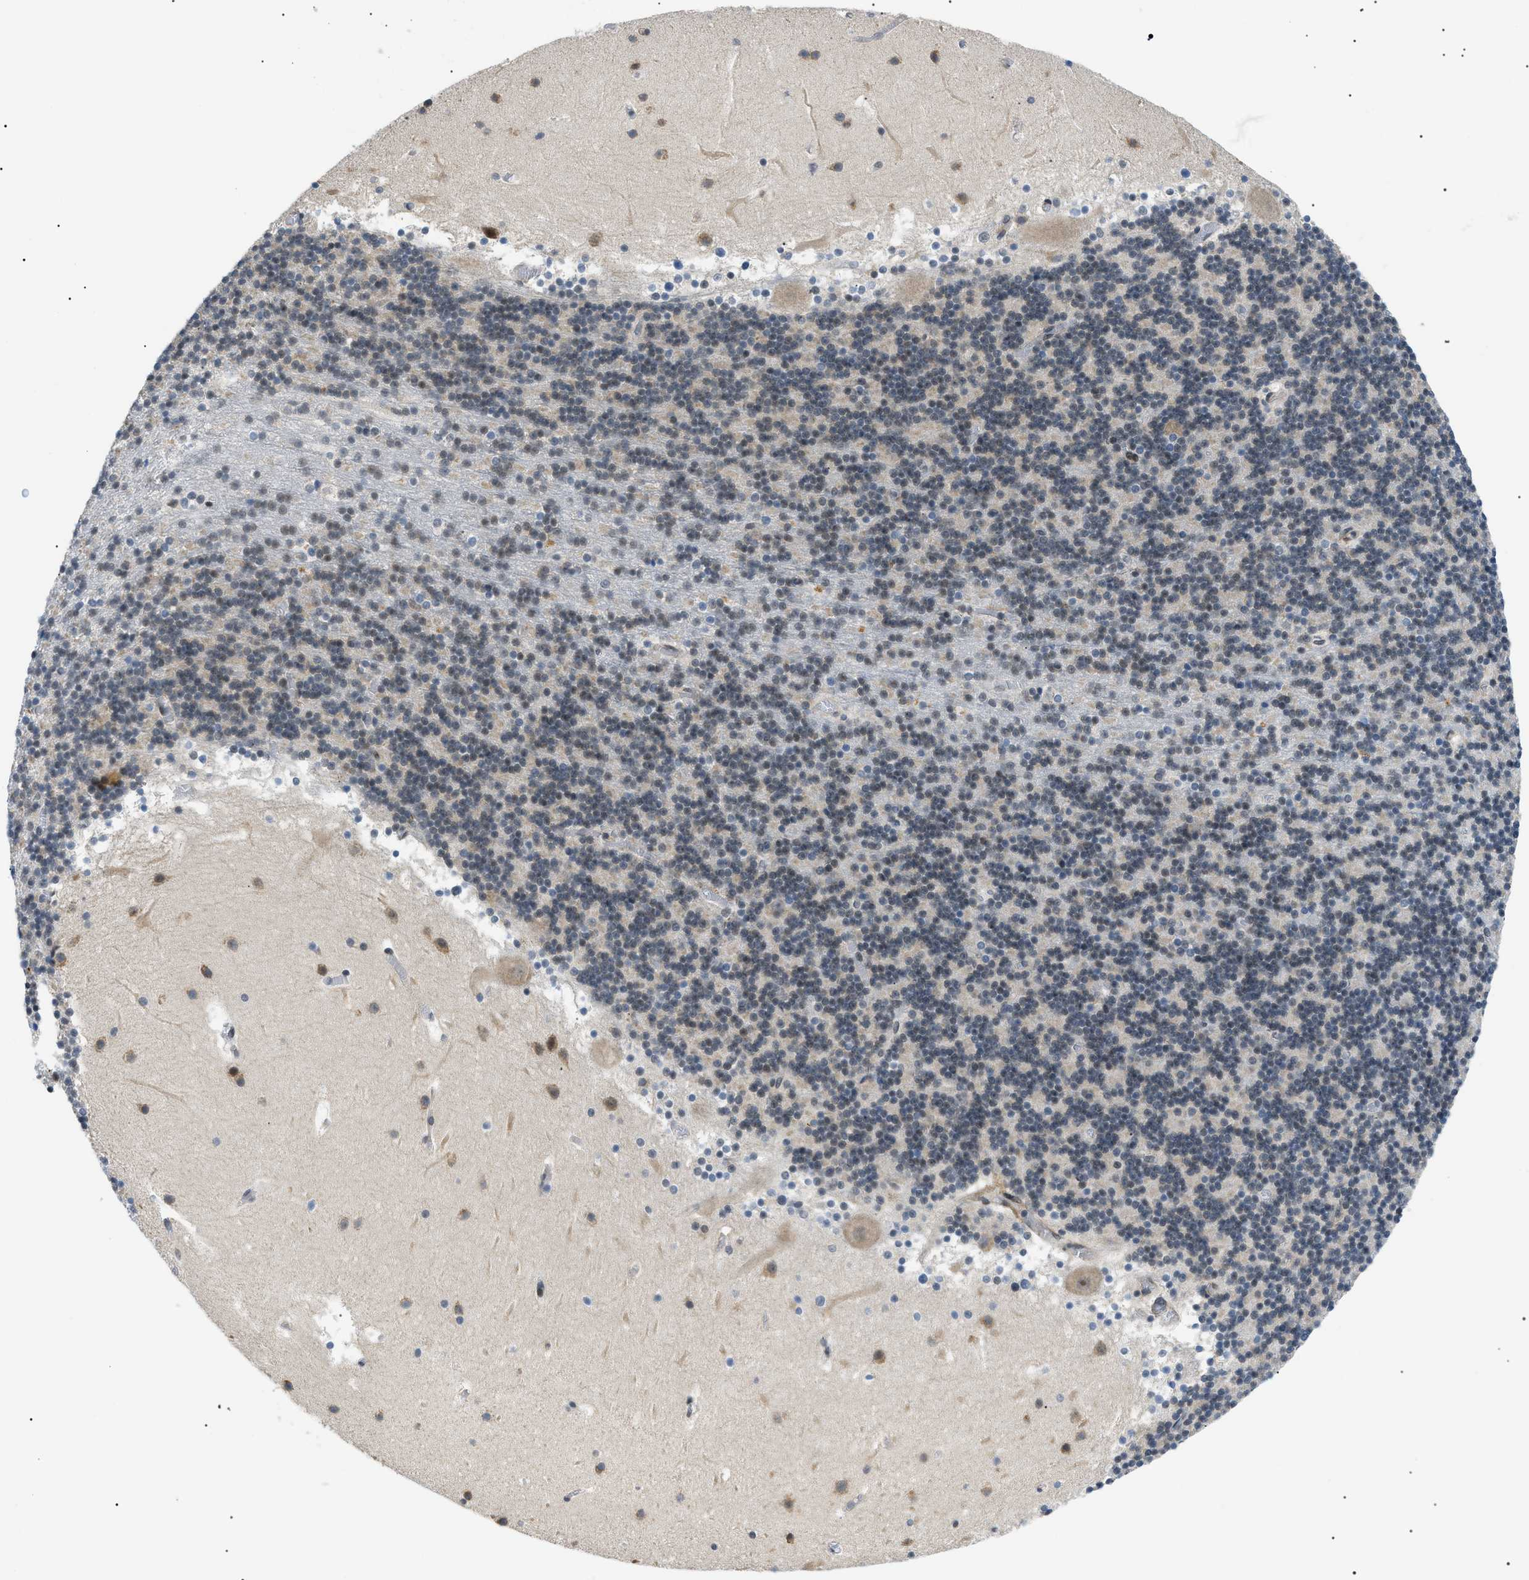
{"staining": {"intensity": "weak", "quantity": "25%-75%", "location": "nuclear"}, "tissue": "cerebellum", "cell_type": "Cells in granular layer", "image_type": "normal", "snomed": [{"axis": "morphology", "description": "Normal tissue, NOS"}, {"axis": "topography", "description": "Cerebellum"}], "caption": "This histopathology image demonstrates IHC staining of unremarkable human cerebellum, with low weak nuclear staining in approximately 25%-75% of cells in granular layer.", "gene": "CWC25", "patient": {"sex": "male", "age": 45}}